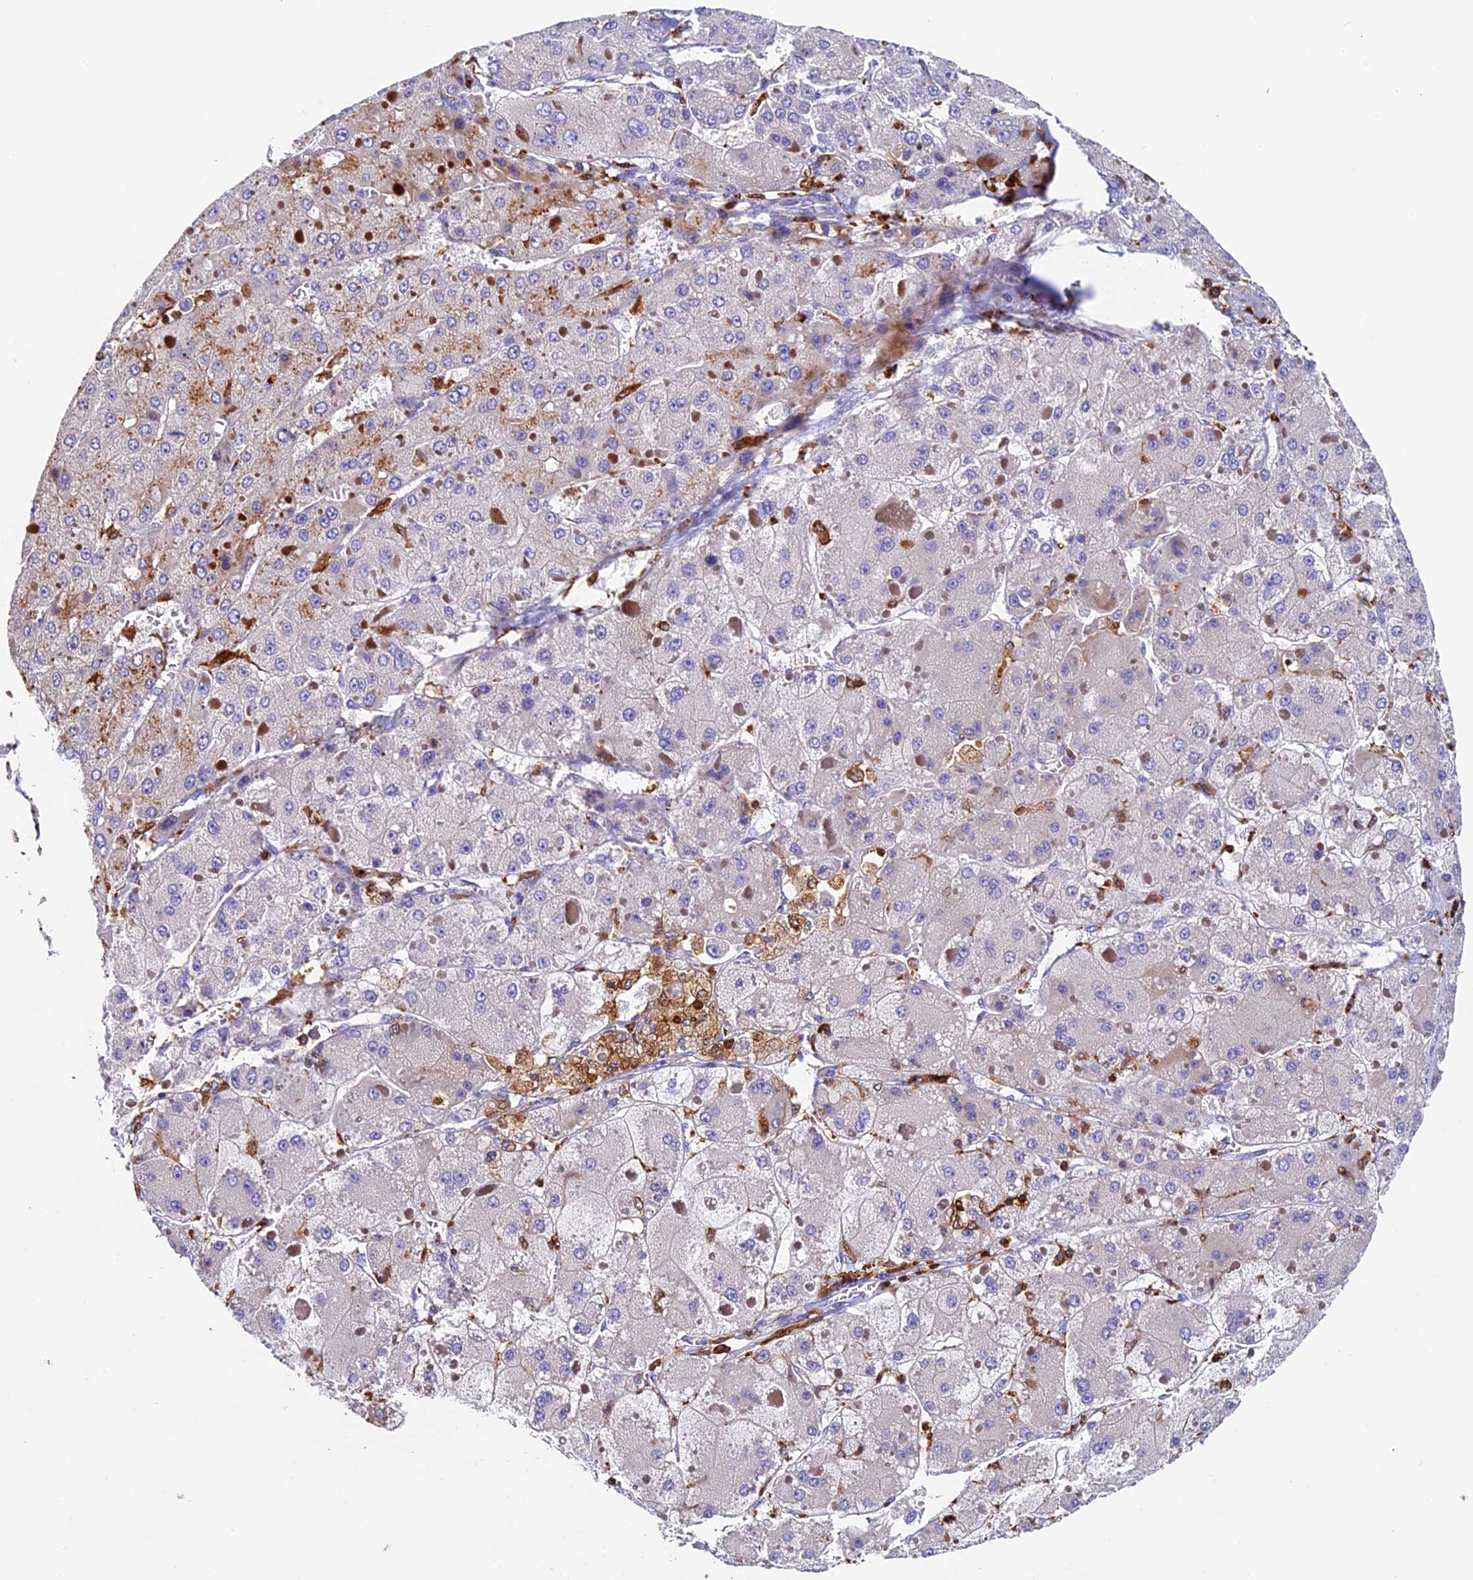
{"staining": {"intensity": "negative", "quantity": "none", "location": "none"}, "tissue": "liver cancer", "cell_type": "Tumor cells", "image_type": "cancer", "snomed": [{"axis": "morphology", "description": "Carcinoma, Hepatocellular, NOS"}, {"axis": "topography", "description": "Liver"}], "caption": "DAB immunohistochemical staining of hepatocellular carcinoma (liver) shows no significant staining in tumor cells.", "gene": "ADAT1", "patient": {"sex": "female", "age": 73}}